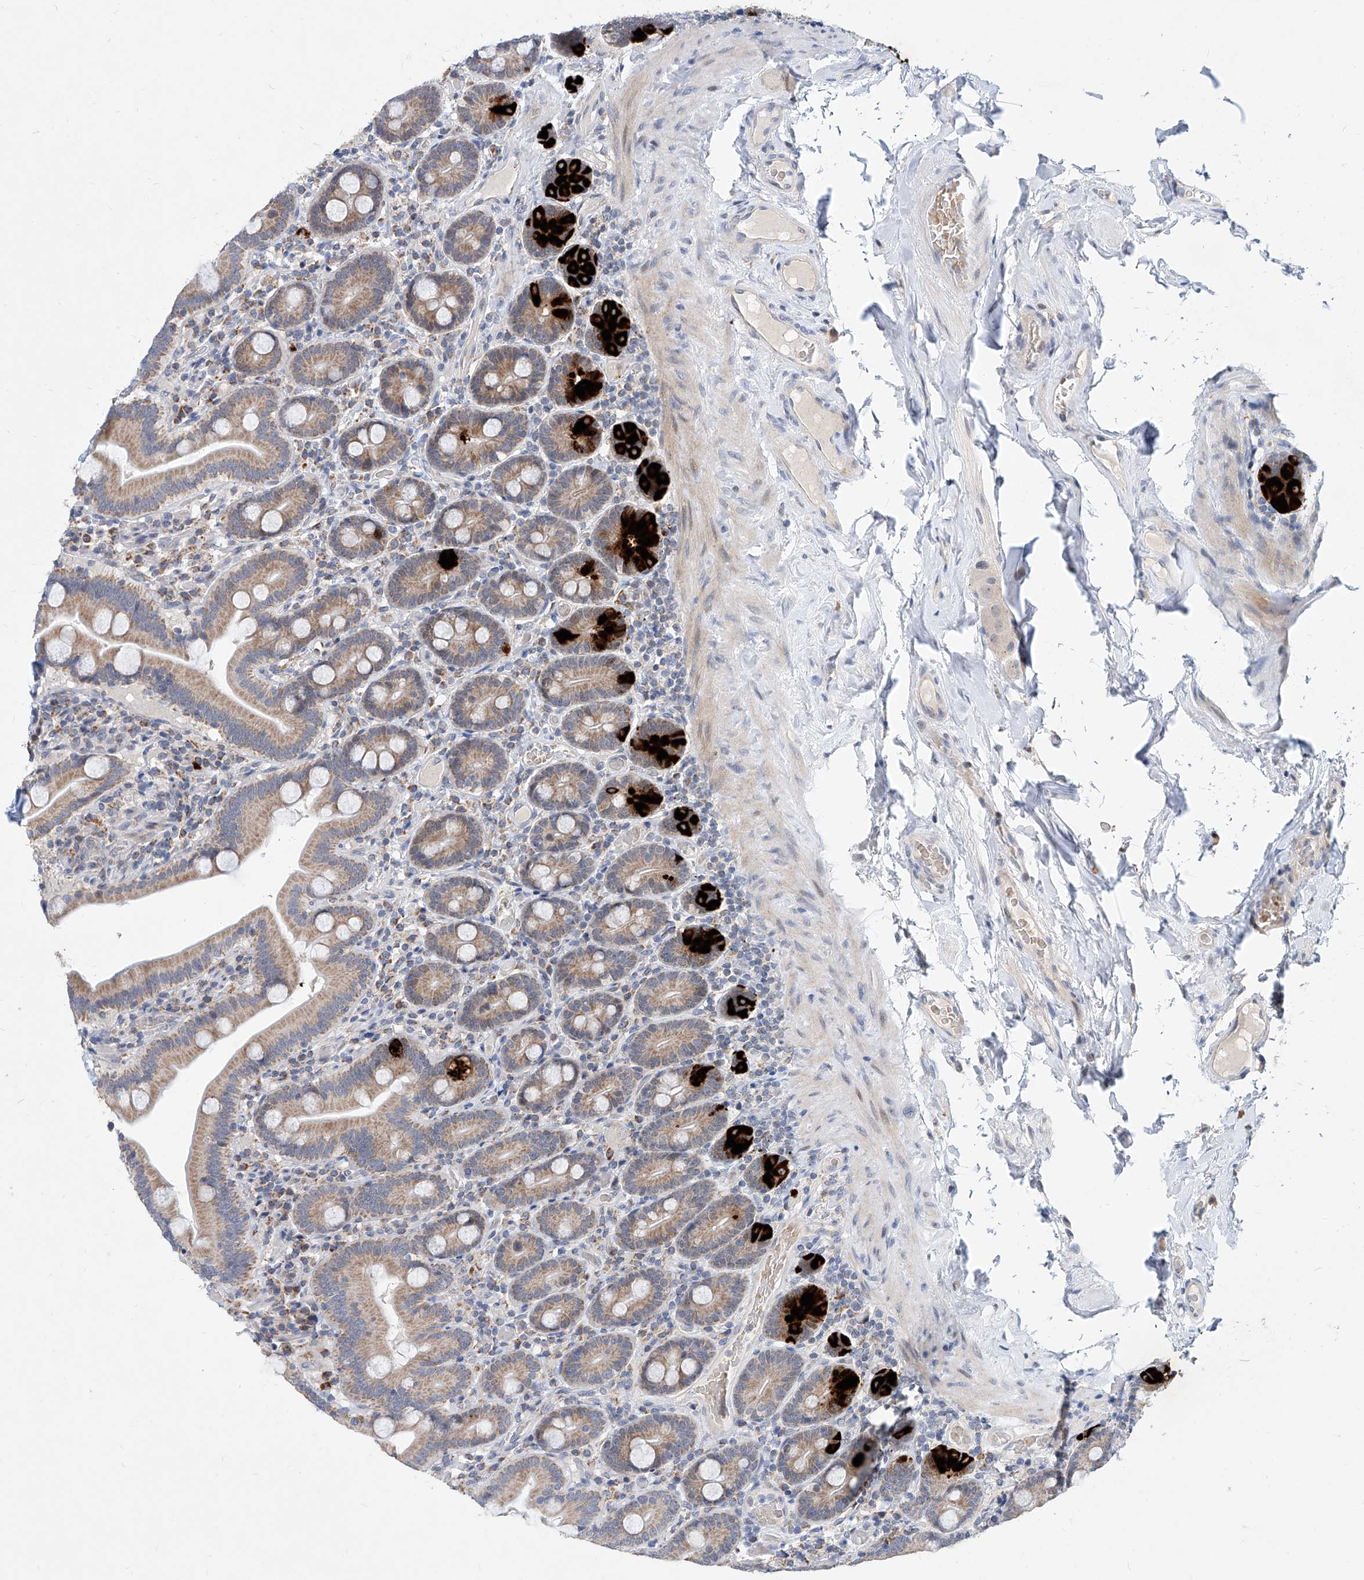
{"staining": {"intensity": "strong", "quantity": "25%-75%", "location": "cytoplasmic/membranous"}, "tissue": "duodenum", "cell_type": "Glandular cells", "image_type": "normal", "snomed": [{"axis": "morphology", "description": "Normal tissue, NOS"}, {"axis": "topography", "description": "Duodenum"}], "caption": "This micrograph shows unremarkable duodenum stained with IHC to label a protein in brown. The cytoplasmic/membranous of glandular cells show strong positivity for the protein. Nuclei are counter-stained blue.", "gene": "BPTF", "patient": {"sex": "male", "age": 55}}